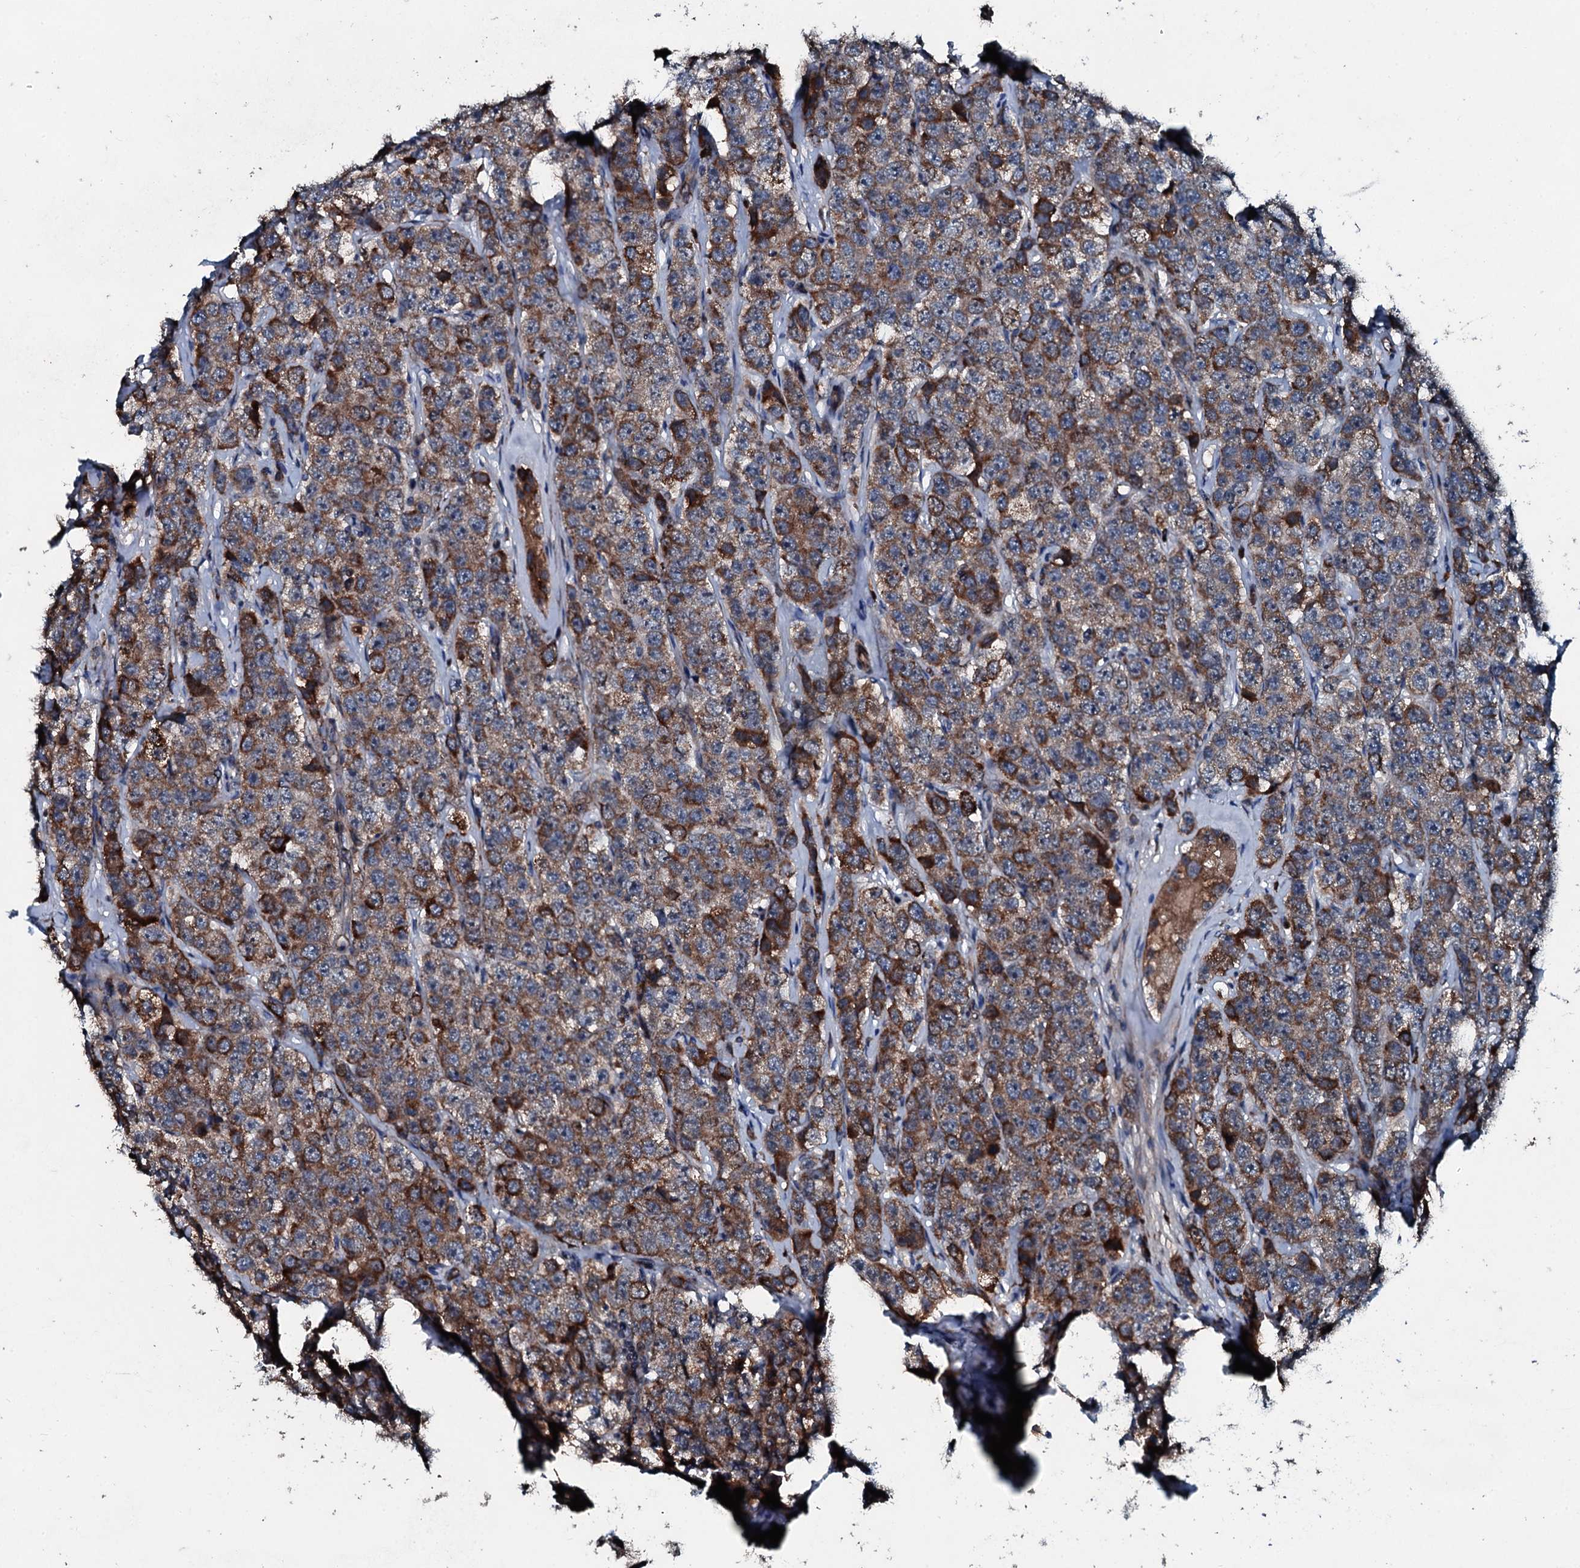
{"staining": {"intensity": "moderate", "quantity": ">75%", "location": "cytoplasmic/membranous"}, "tissue": "testis cancer", "cell_type": "Tumor cells", "image_type": "cancer", "snomed": [{"axis": "morphology", "description": "Seminoma, NOS"}, {"axis": "topography", "description": "Testis"}], "caption": "A medium amount of moderate cytoplasmic/membranous expression is present in approximately >75% of tumor cells in testis cancer (seminoma) tissue. (DAB IHC, brown staining for protein, blue staining for nuclei).", "gene": "ACSS3", "patient": {"sex": "male", "age": 28}}